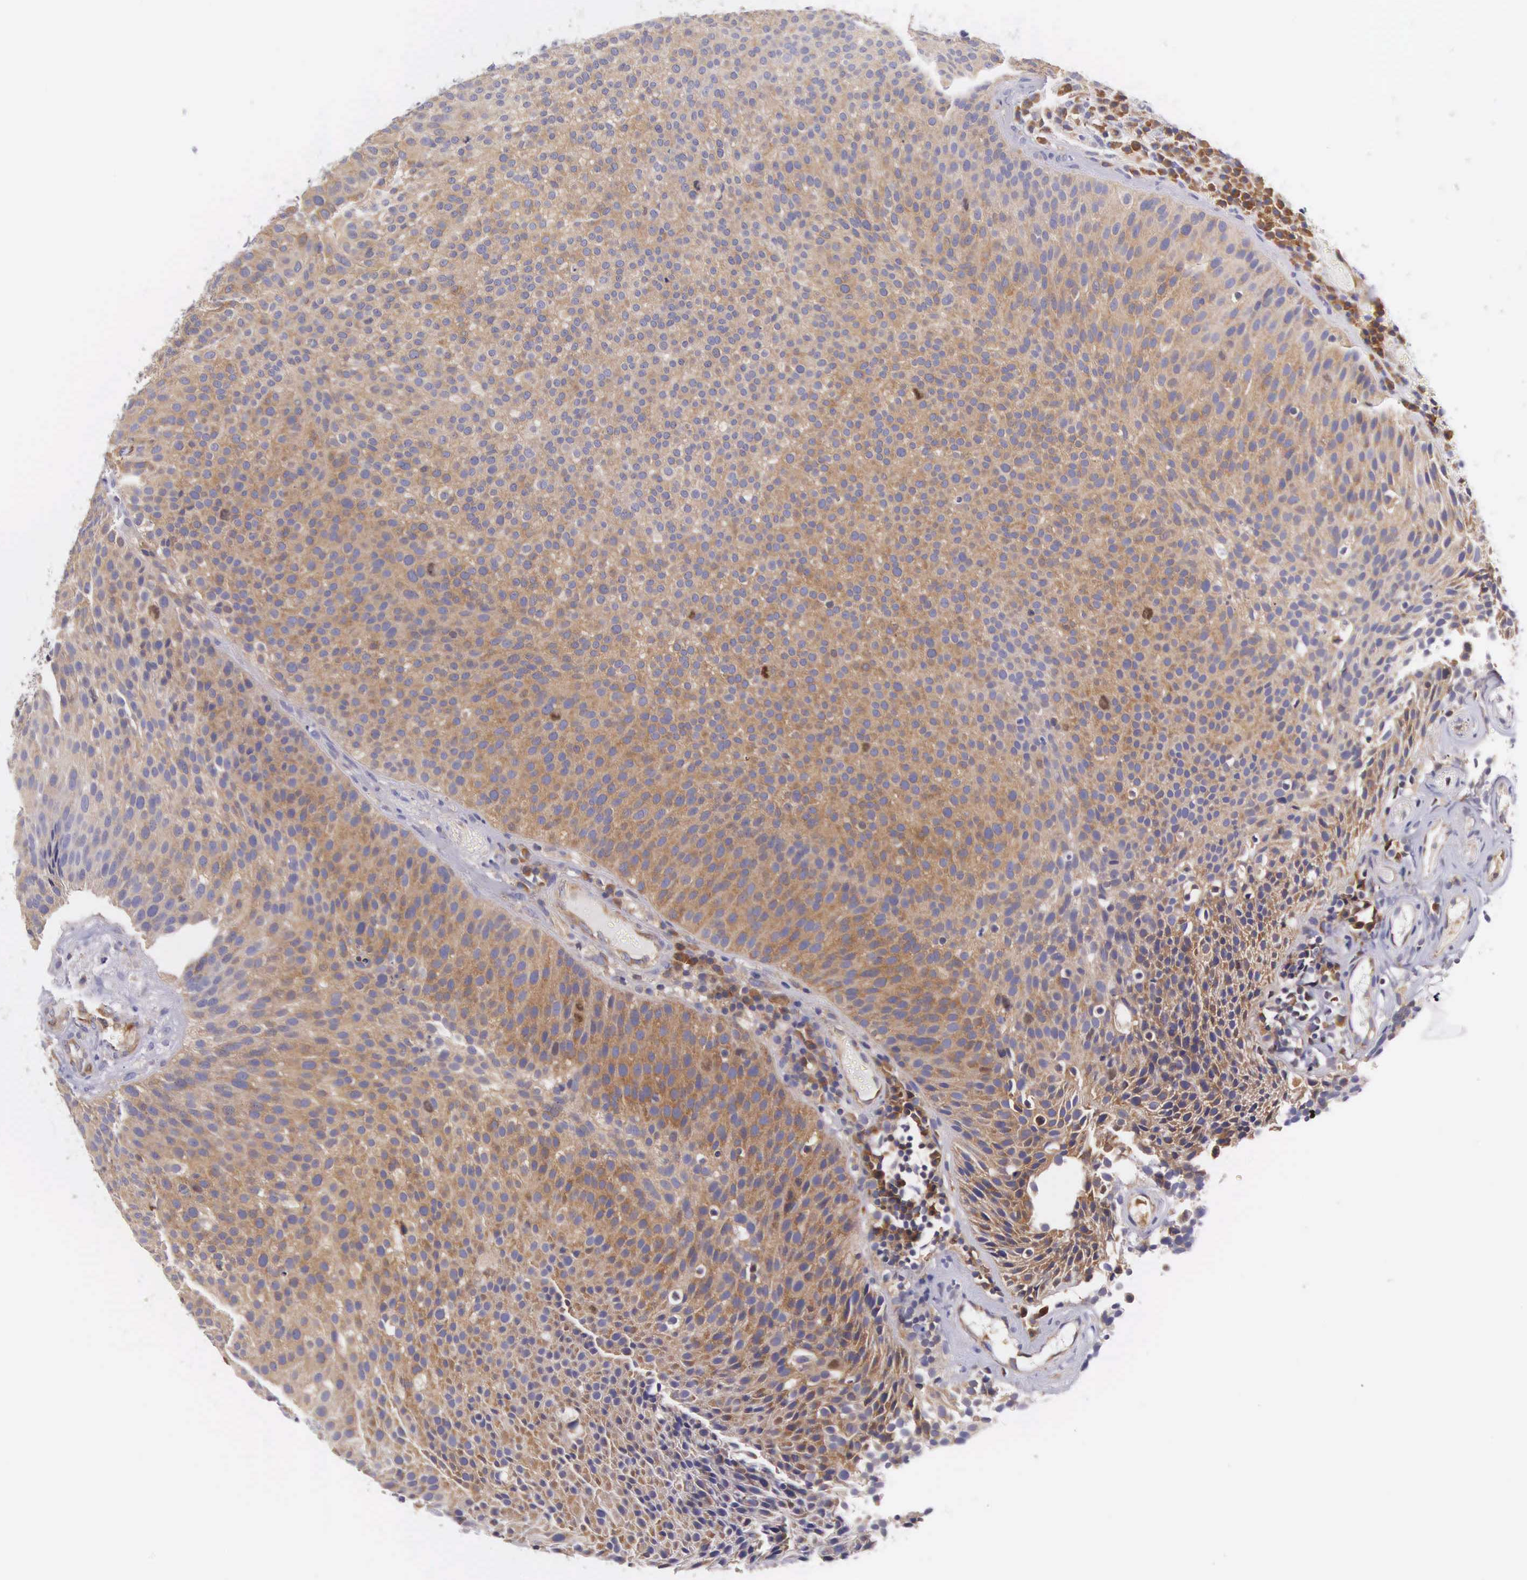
{"staining": {"intensity": "moderate", "quantity": ">75%", "location": "cytoplasmic/membranous"}, "tissue": "urothelial cancer", "cell_type": "Tumor cells", "image_type": "cancer", "snomed": [{"axis": "morphology", "description": "Urothelial carcinoma, Low grade"}, {"axis": "topography", "description": "Urinary bladder"}], "caption": "Immunohistochemical staining of low-grade urothelial carcinoma reveals medium levels of moderate cytoplasmic/membranous protein expression in about >75% of tumor cells.", "gene": "OSBPL3", "patient": {"sex": "male", "age": 85}}